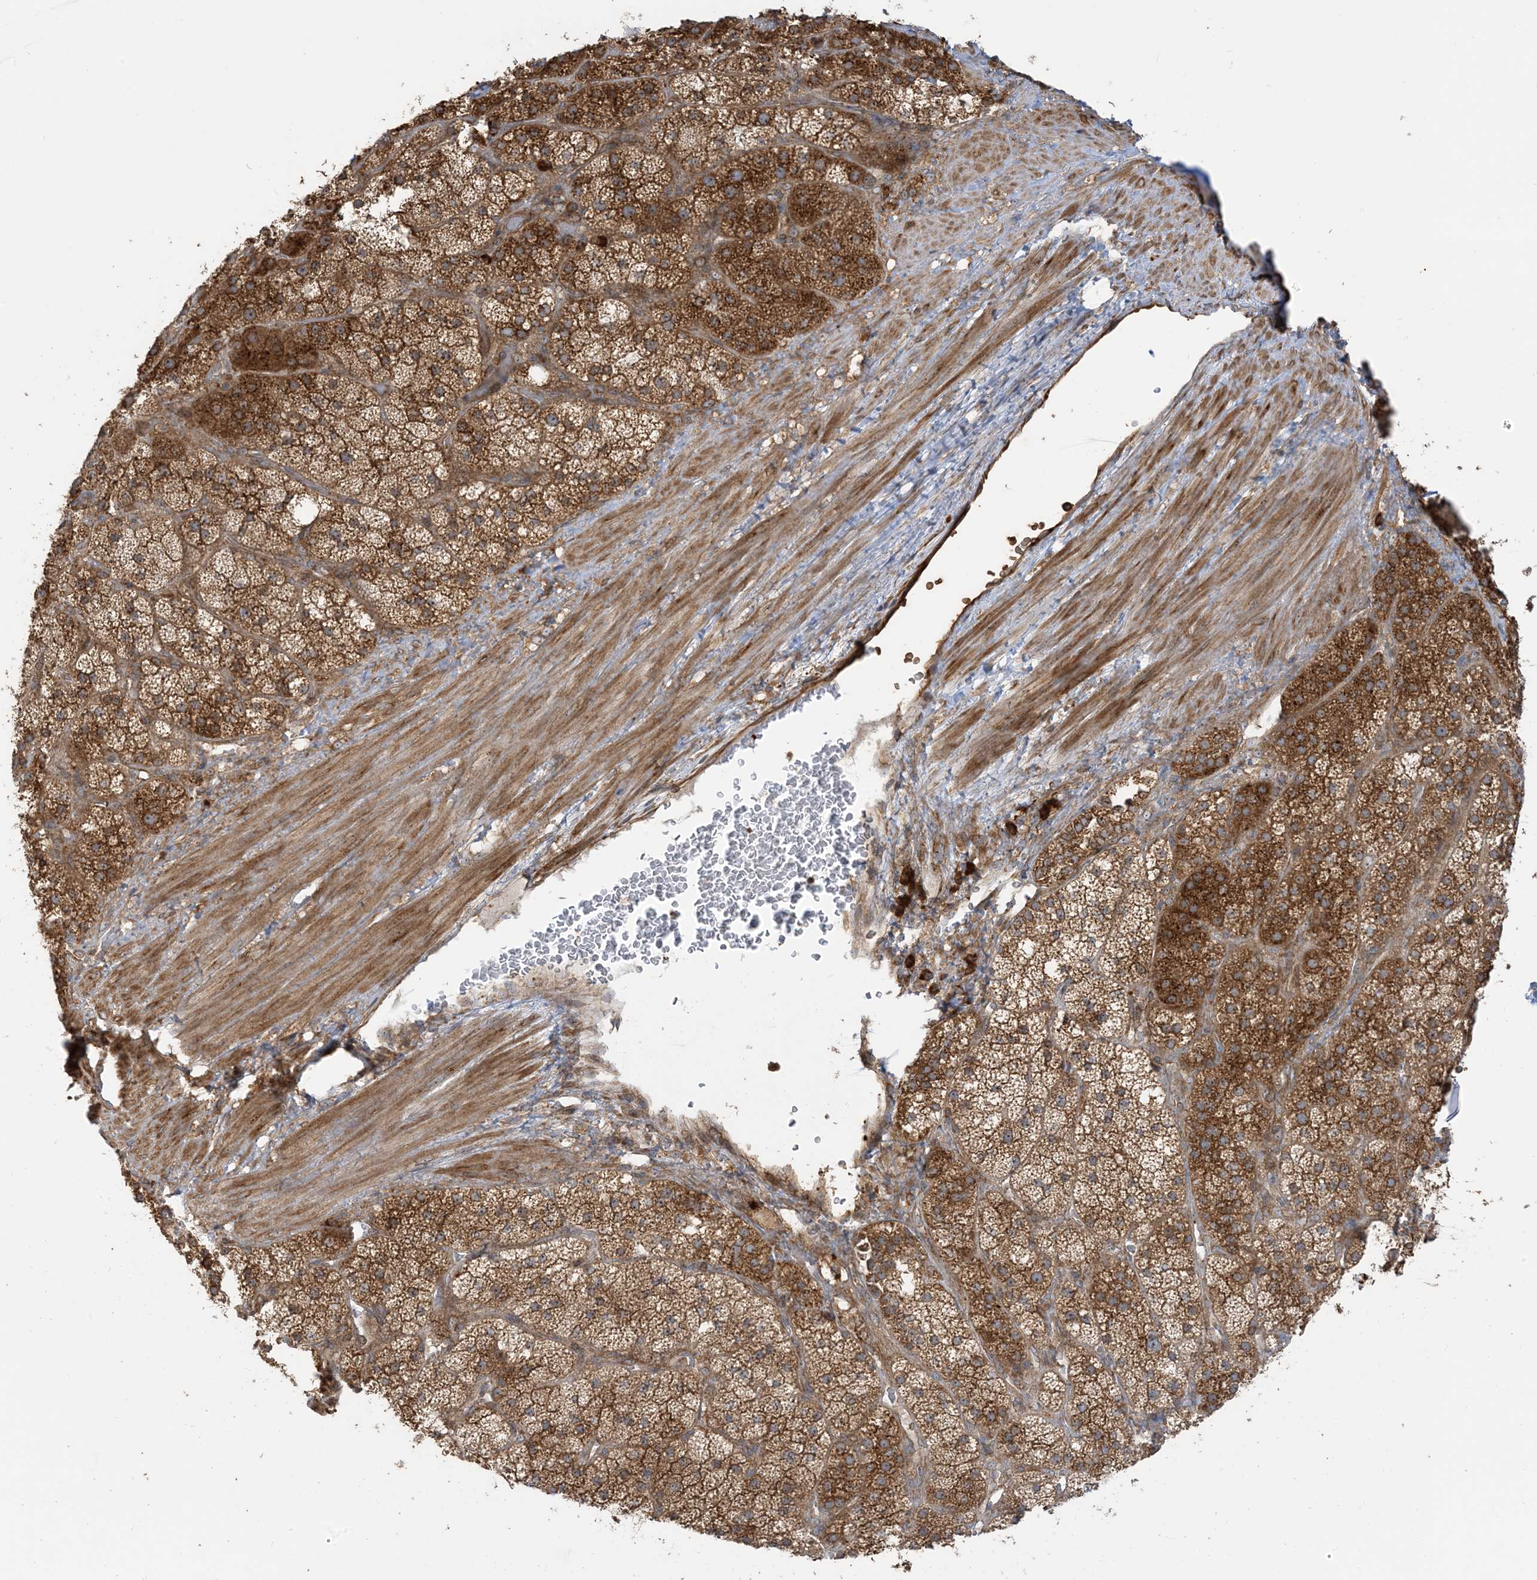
{"staining": {"intensity": "strong", "quantity": ">75%", "location": "cytoplasmic/membranous"}, "tissue": "adrenal gland", "cell_type": "Glandular cells", "image_type": "normal", "snomed": [{"axis": "morphology", "description": "Normal tissue, NOS"}, {"axis": "topography", "description": "Adrenal gland"}], "caption": "This histopathology image displays unremarkable adrenal gland stained with immunohistochemistry to label a protein in brown. The cytoplasmic/membranous of glandular cells show strong positivity for the protein. Nuclei are counter-stained blue.", "gene": "SRP72", "patient": {"sex": "male", "age": 57}}